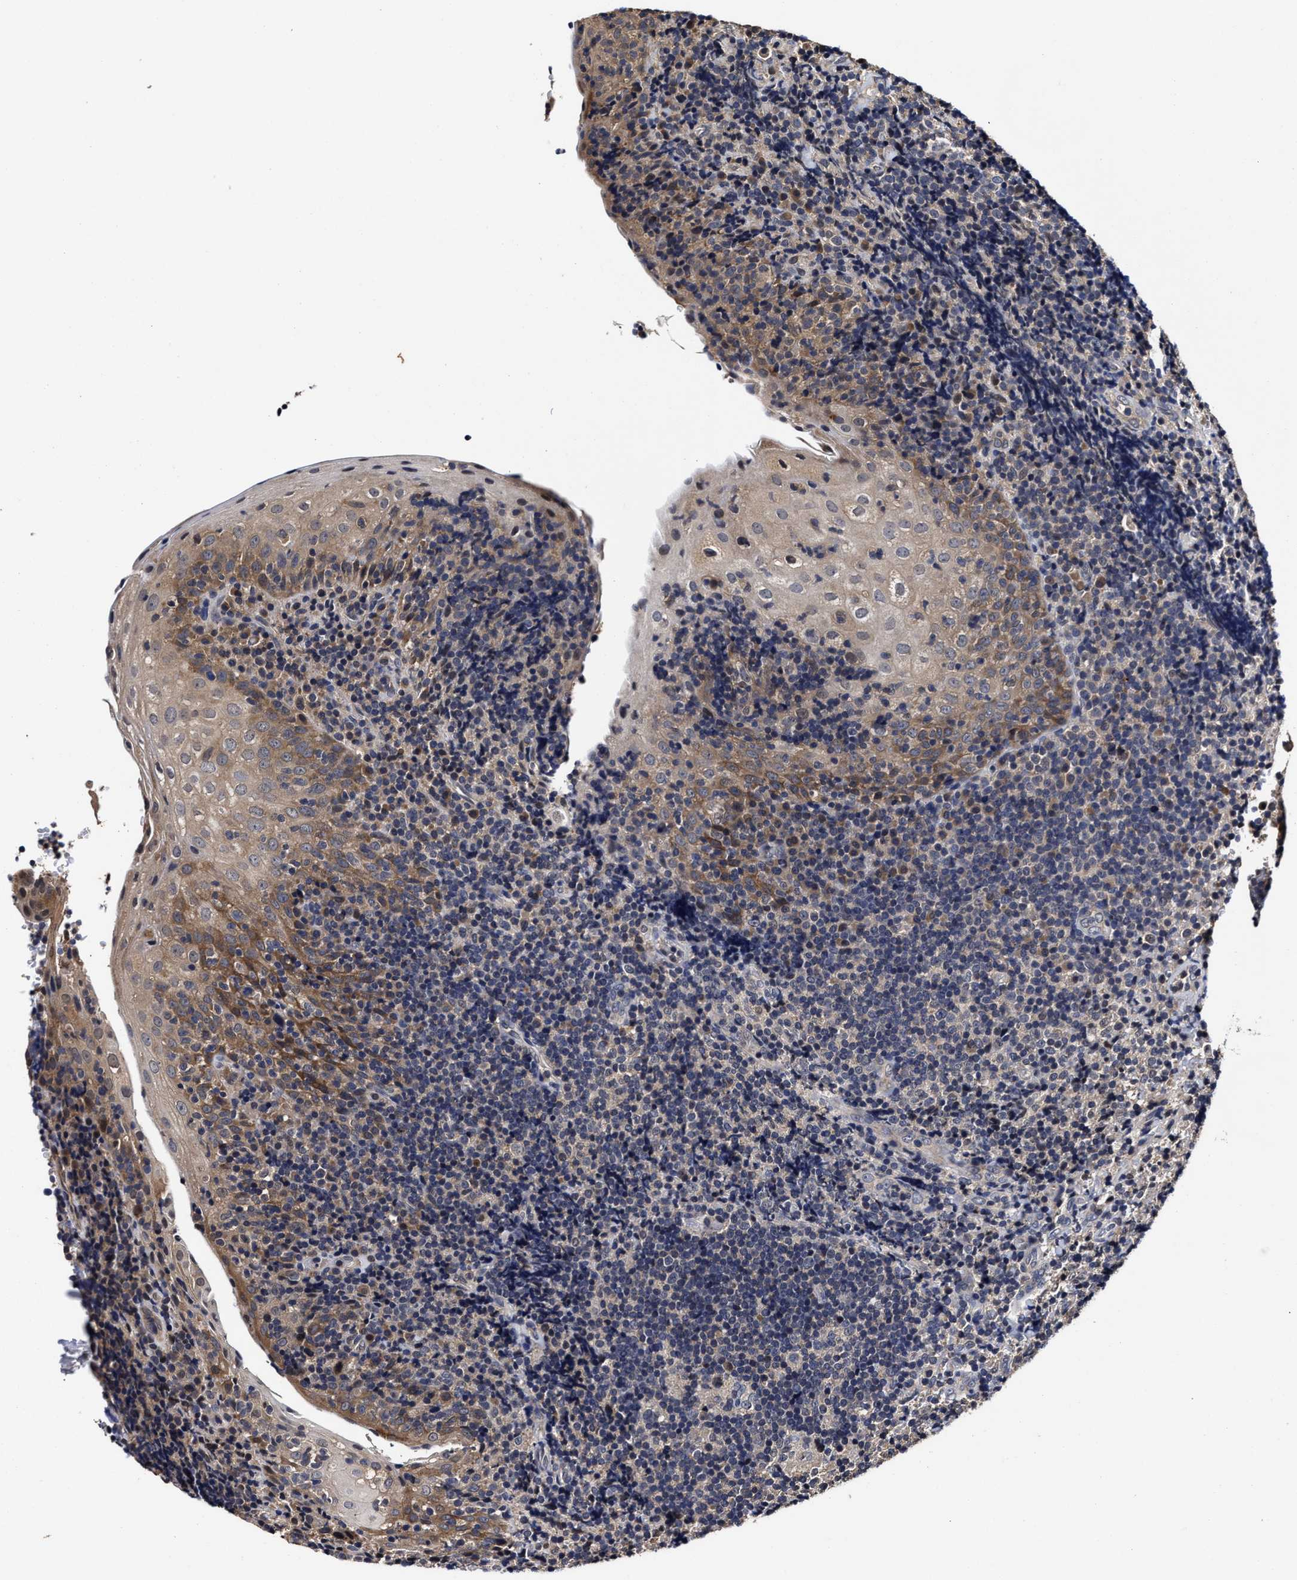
{"staining": {"intensity": "negative", "quantity": "none", "location": "none"}, "tissue": "tonsil", "cell_type": "Germinal center cells", "image_type": "normal", "snomed": [{"axis": "morphology", "description": "Normal tissue, NOS"}, {"axis": "topography", "description": "Tonsil"}], "caption": "Immunohistochemistry micrograph of benign tonsil stained for a protein (brown), which shows no staining in germinal center cells.", "gene": "SOCS5", "patient": {"sex": "male", "age": 37}}